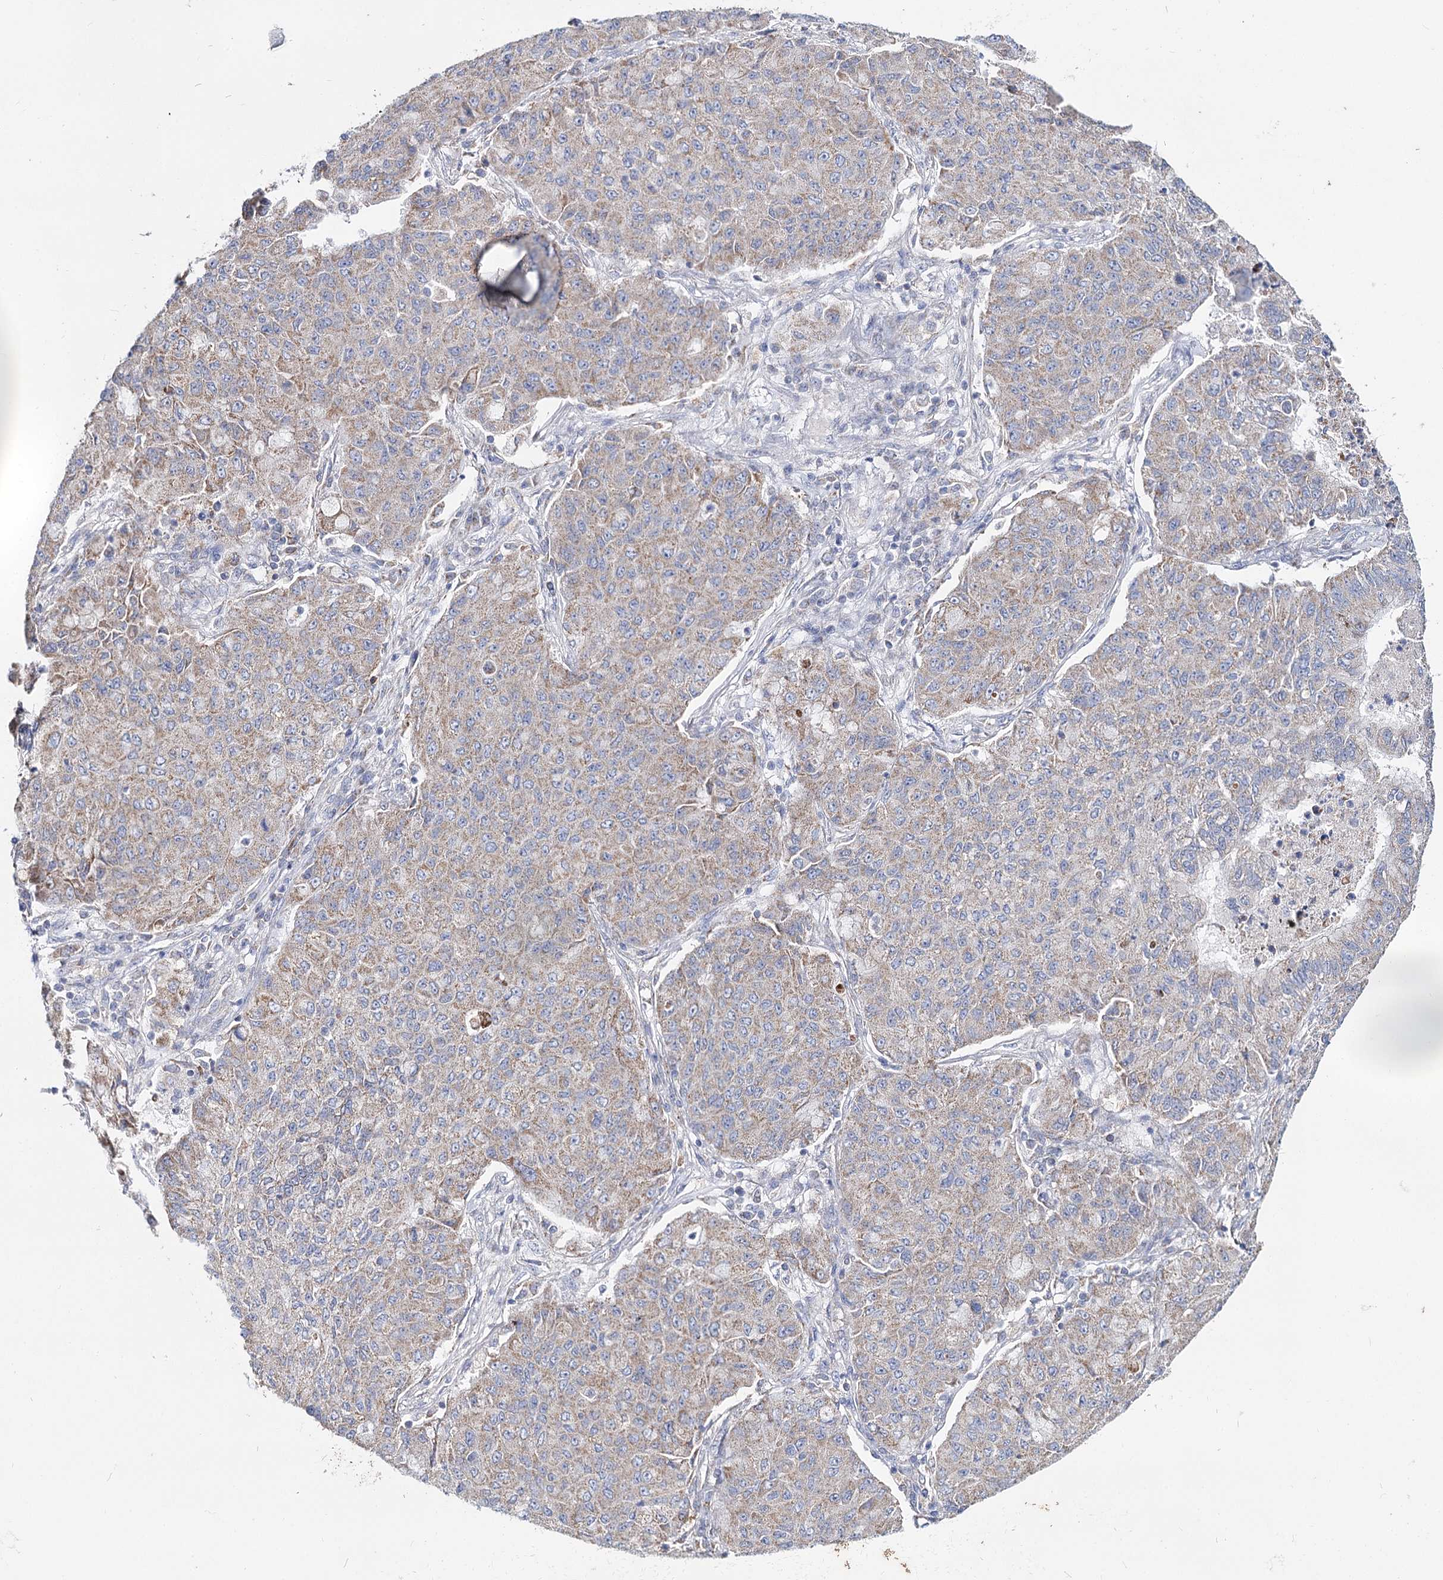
{"staining": {"intensity": "weak", "quantity": ">75%", "location": "cytoplasmic/membranous"}, "tissue": "lung cancer", "cell_type": "Tumor cells", "image_type": "cancer", "snomed": [{"axis": "morphology", "description": "Squamous cell carcinoma, NOS"}, {"axis": "topography", "description": "Lung"}], "caption": "The immunohistochemical stain labels weak cytoplasmic/membranous positivity in tumor cells of lung squamous cell carcinoma tissue.", "gene": "MCCC2", "patient": {"sex": "male", "age": 74}}